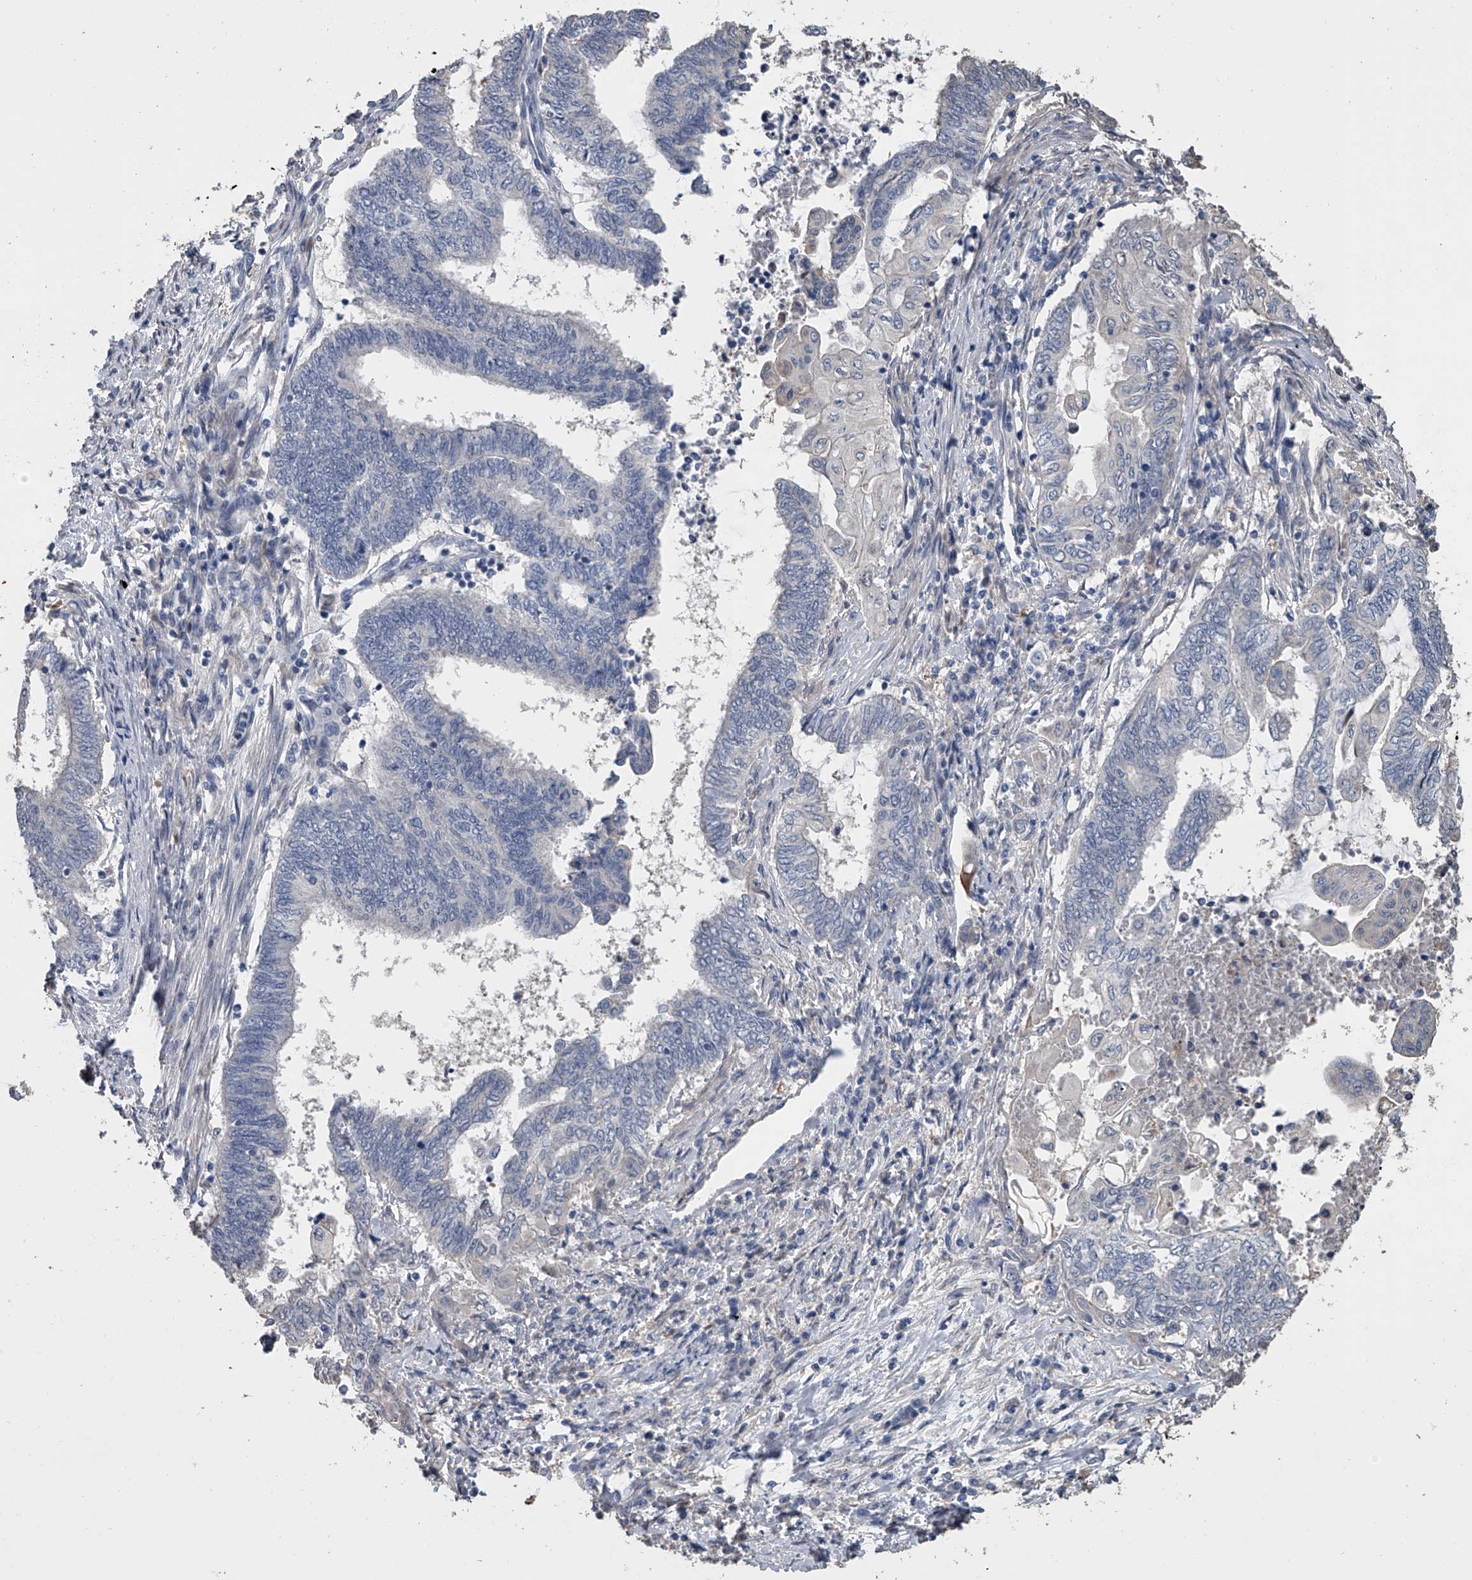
{"staining": {"intensity": "negative", "quantity": "none", "location": "none"}, "tissue": "endometrial cancer", "cell_type": "Tumor cells", "image_type": "cancer", "snomed": [{"axis": "morphology", "description": "Adenocarcinoma, NOS"}, {"axis": "topography", "description": "Uterus"}, {"axis": "topography", "description": "Endometrium"}], "caption": "DAB (3,3'-diaminobenzidine) immunohistochemical staining of endometrial cancer reveals no significant positivity in tumor cells.", "gene": "DOCK9", "patient": {"sex": "female", "age": 70}}